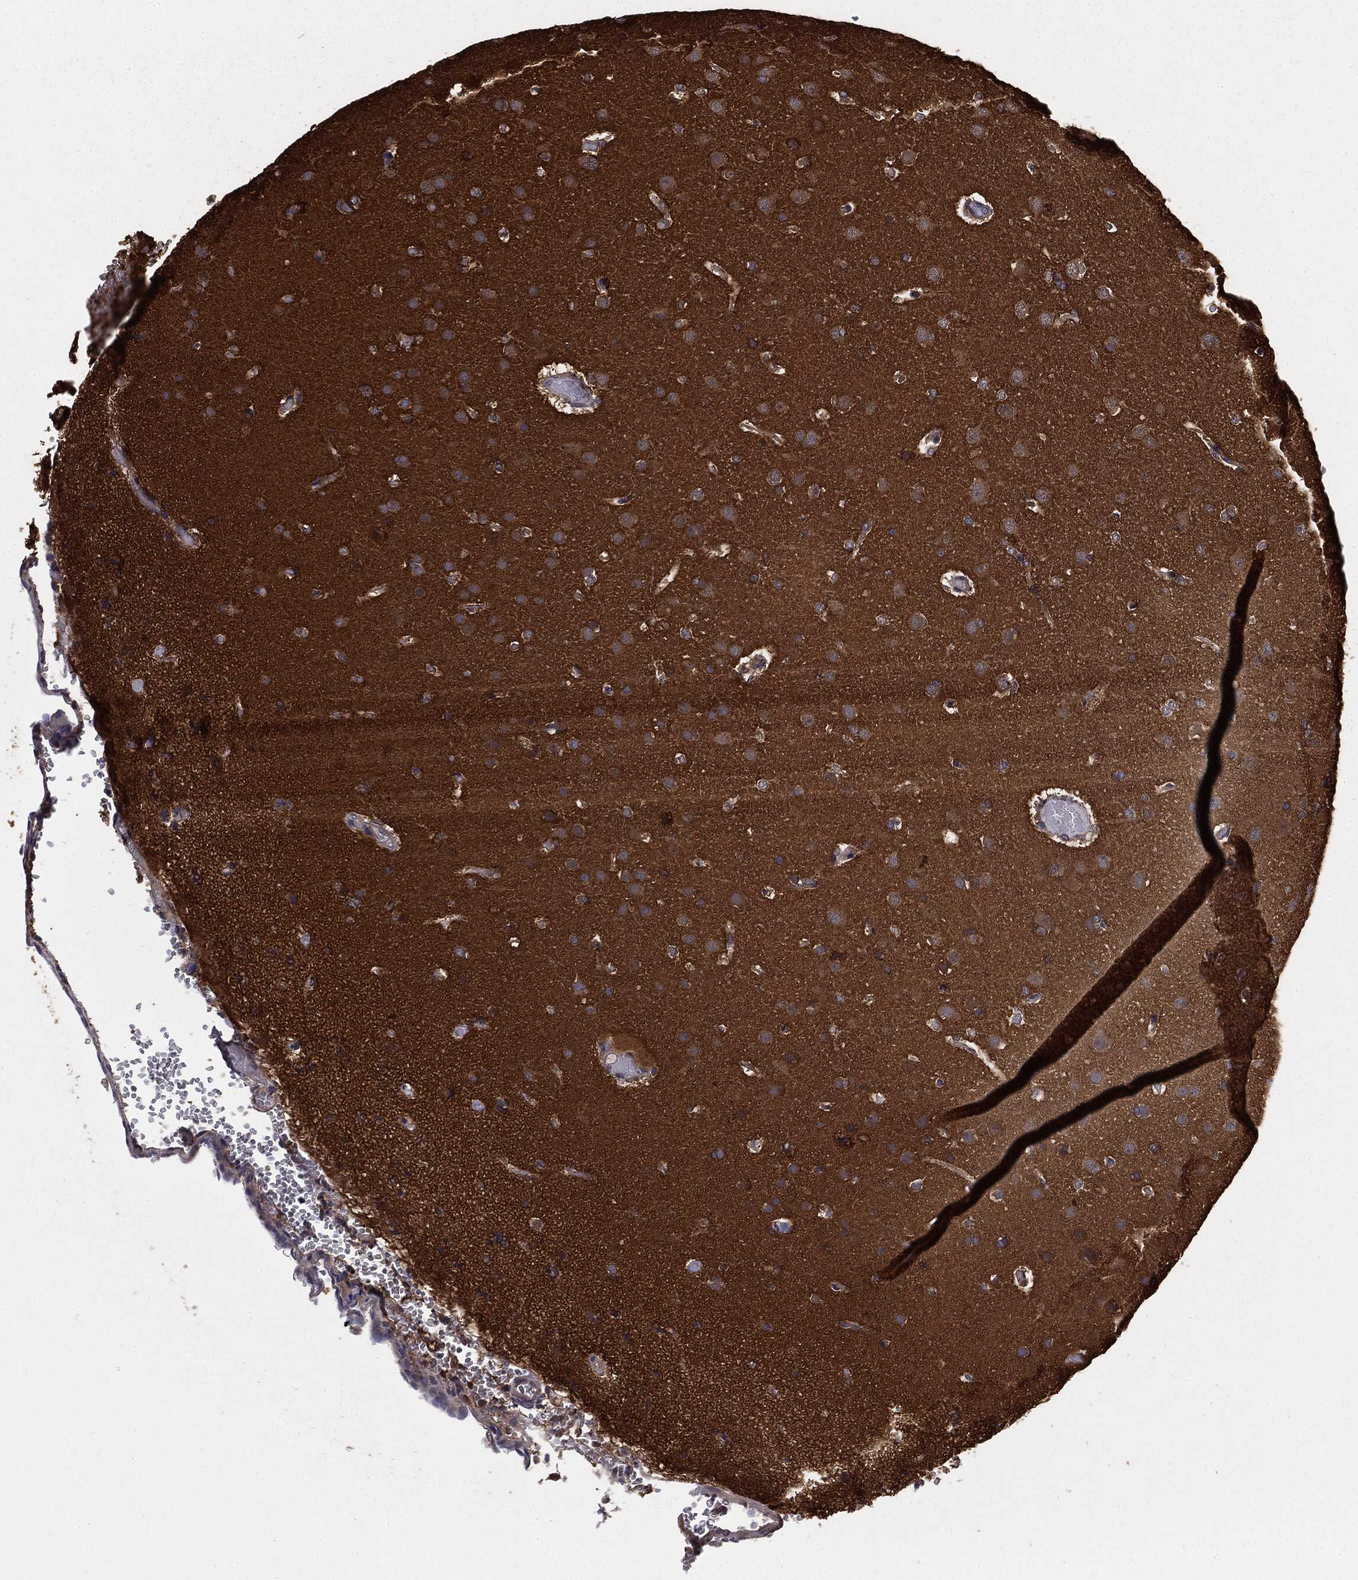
{"staining": {"intensity": "negative", "quantity": "none", "location": "none"}, "tissue": "glioma", "cell_type": "Tumor cells", "image_type": "cancer", "snomed": [{"axis": "morphology", "description": "Glioma, malignant, NOS"}, {"axis": "topography", "description": "Cerebral cortex"}], "caption": "IHC histopathology image of neoplastic tissue: human glioma stained with DAB (3,3'-diaminobenzidine) displays no significant protein positivity in tumor cells.", "gene": "GNB5", "patient": {"sex": "male", "age": 58}}